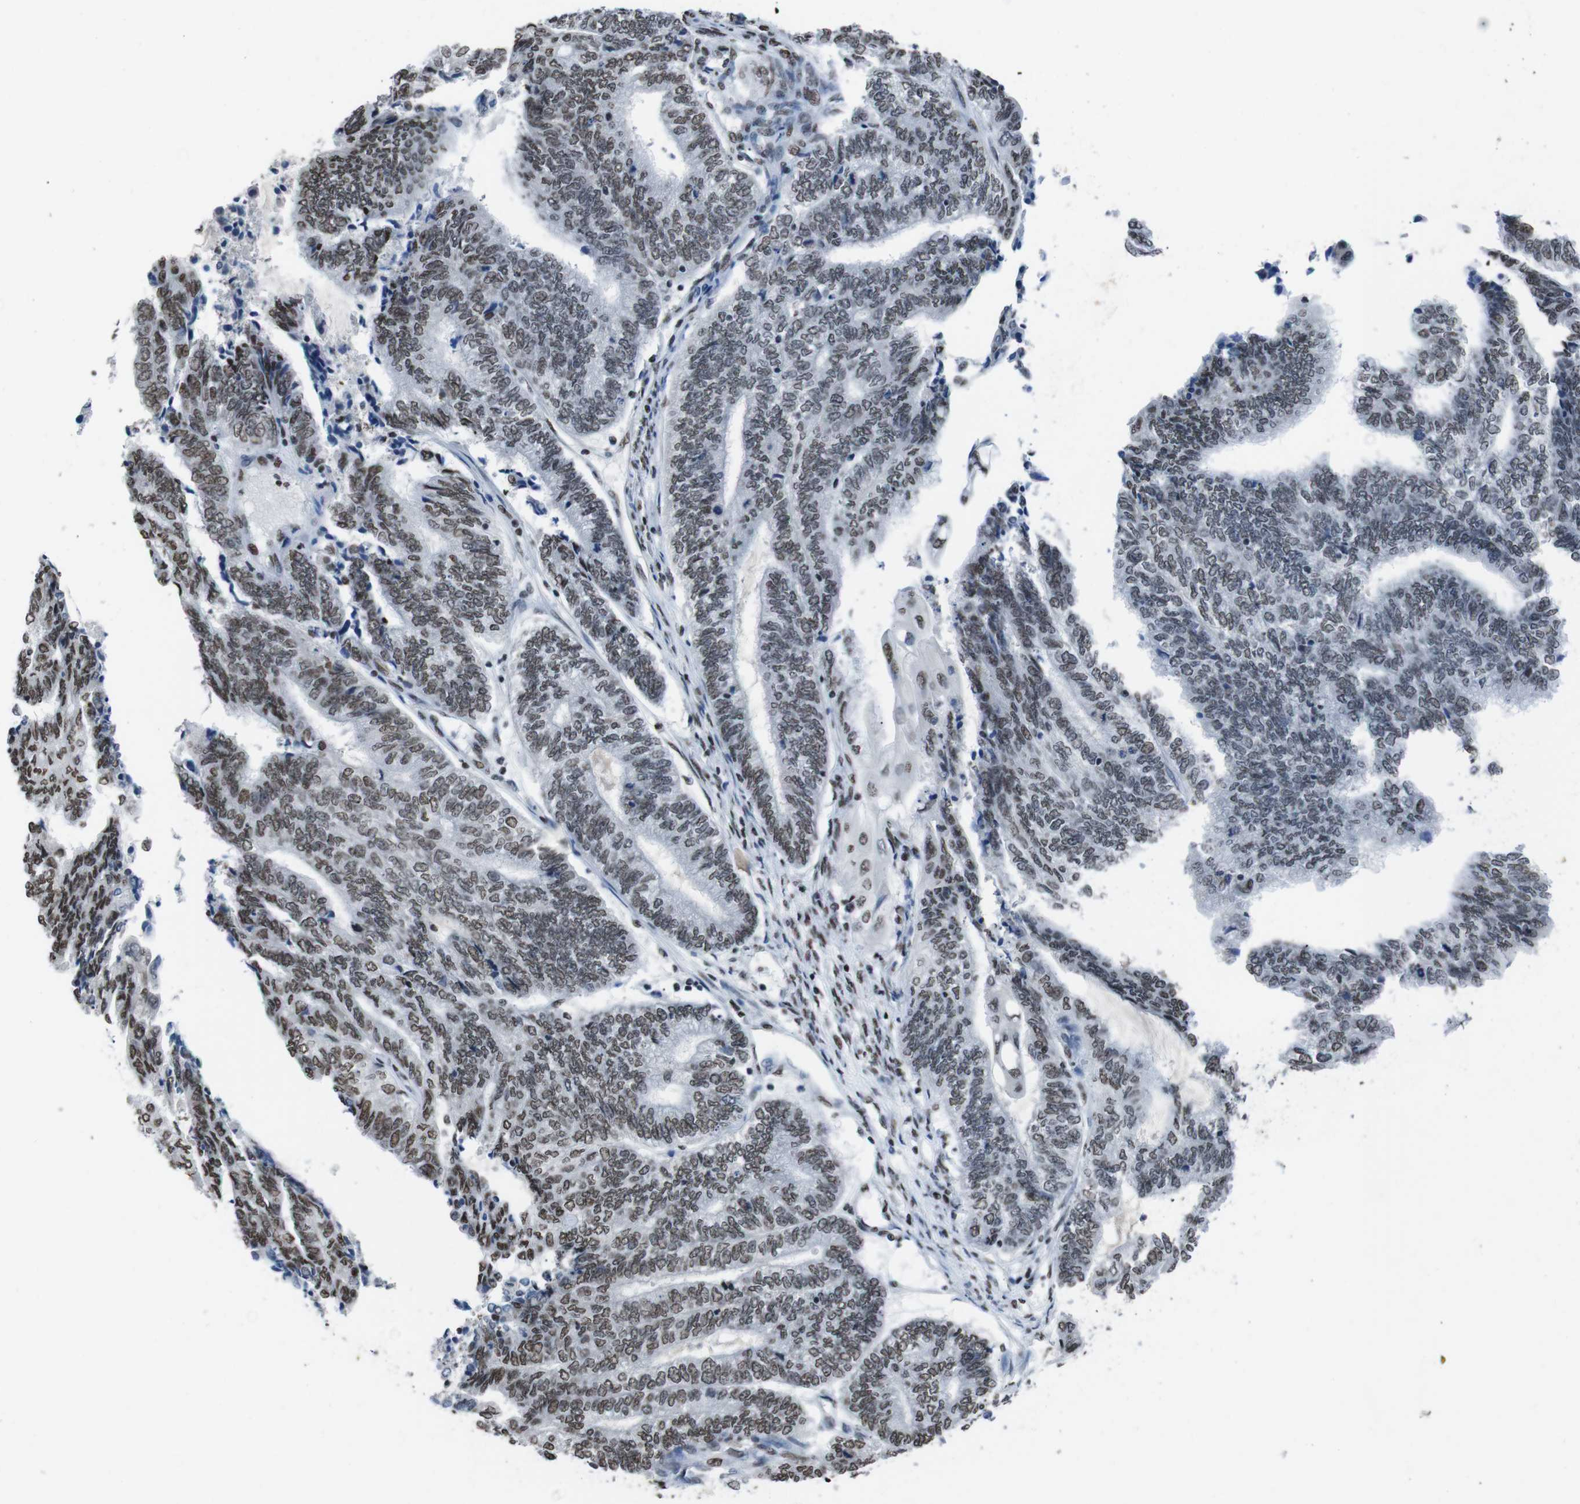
{"staining": {"intensity": "moderate", "quantity": ">75%", "location": "nuclear"}, "tissue": "endometrial cancer", "cell_type": "Tumor cells", "image_type": "cancer", "snomed": [{"axis": "morphology", "description": "Adenocarcinoma, NOS"}, {"axis": "topography", "description": "Uterus"}, {"axis": "topography", "description": "Endometrium"}], "caption": "Endometrial cancer was stained to show a protein in brown. There is medium levels of moderate nuclear staining in about >75% of tumor cells.", "gene": "PIP4P2", "patient": {"sex": "female", "age": 70}}